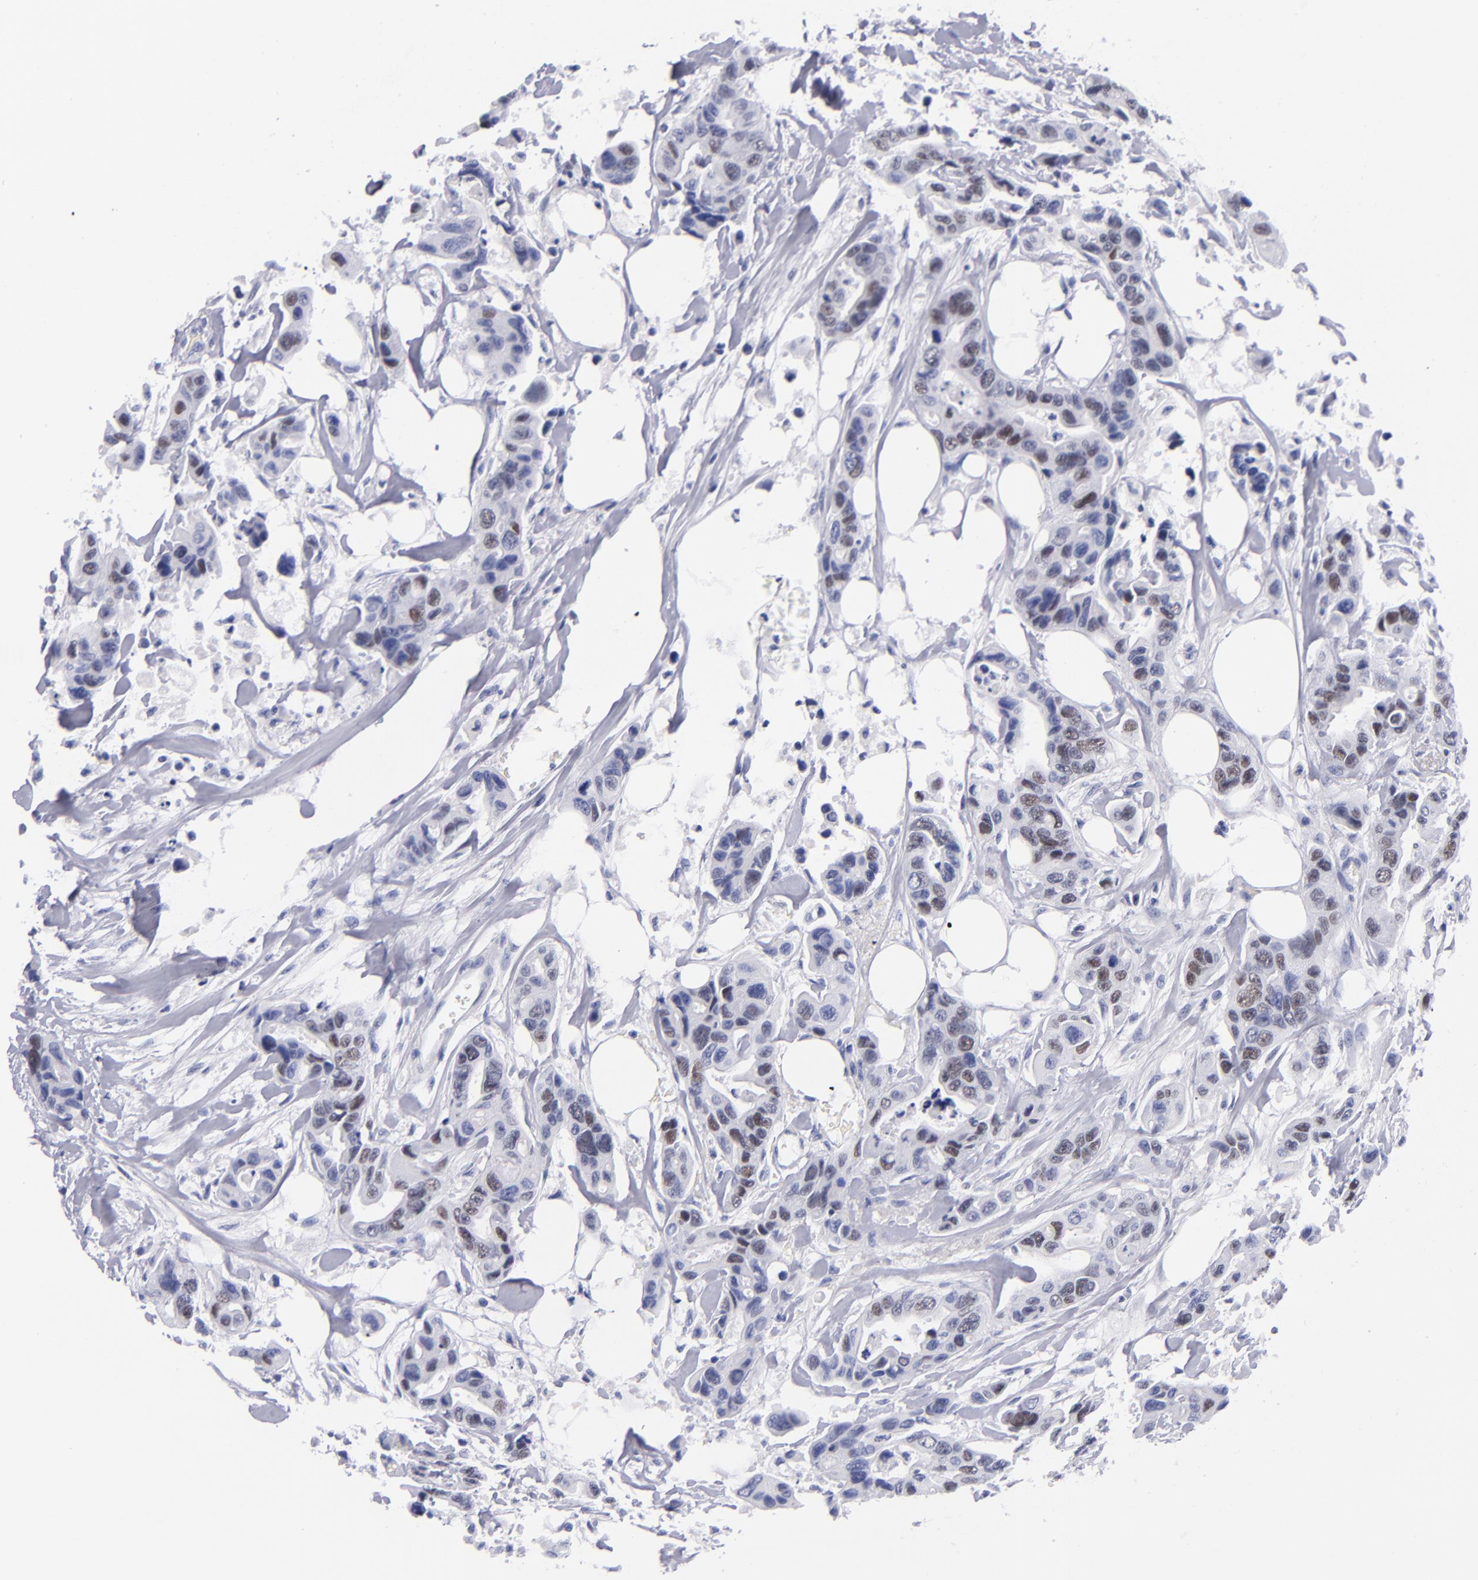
{"staining": {"intensity": "weak", "quantity": "25%-75%", "location": "nuclear"}, "tissue": "colorectal cancer", "cell_type": "Tumor cells", "image_type": "cancer", "snomed": [{"axis": "morphology", "description": "Adenocarcinoma, NOS"}, {"axis": "topography", "description": "Colon"}], "caption": "High-magnification brightfield microscopy of colorectal cancer (adenocarcinoma) stained with DAB (3,3'-diaminobenzidine) (brown) and counterstained with hematoxylin (blue). tumor cells exhibit weak nuclear staining is seen in about25%-75% of cells.", "gene": "MCM7", "patient": {"sex": "female", "age": 70}}